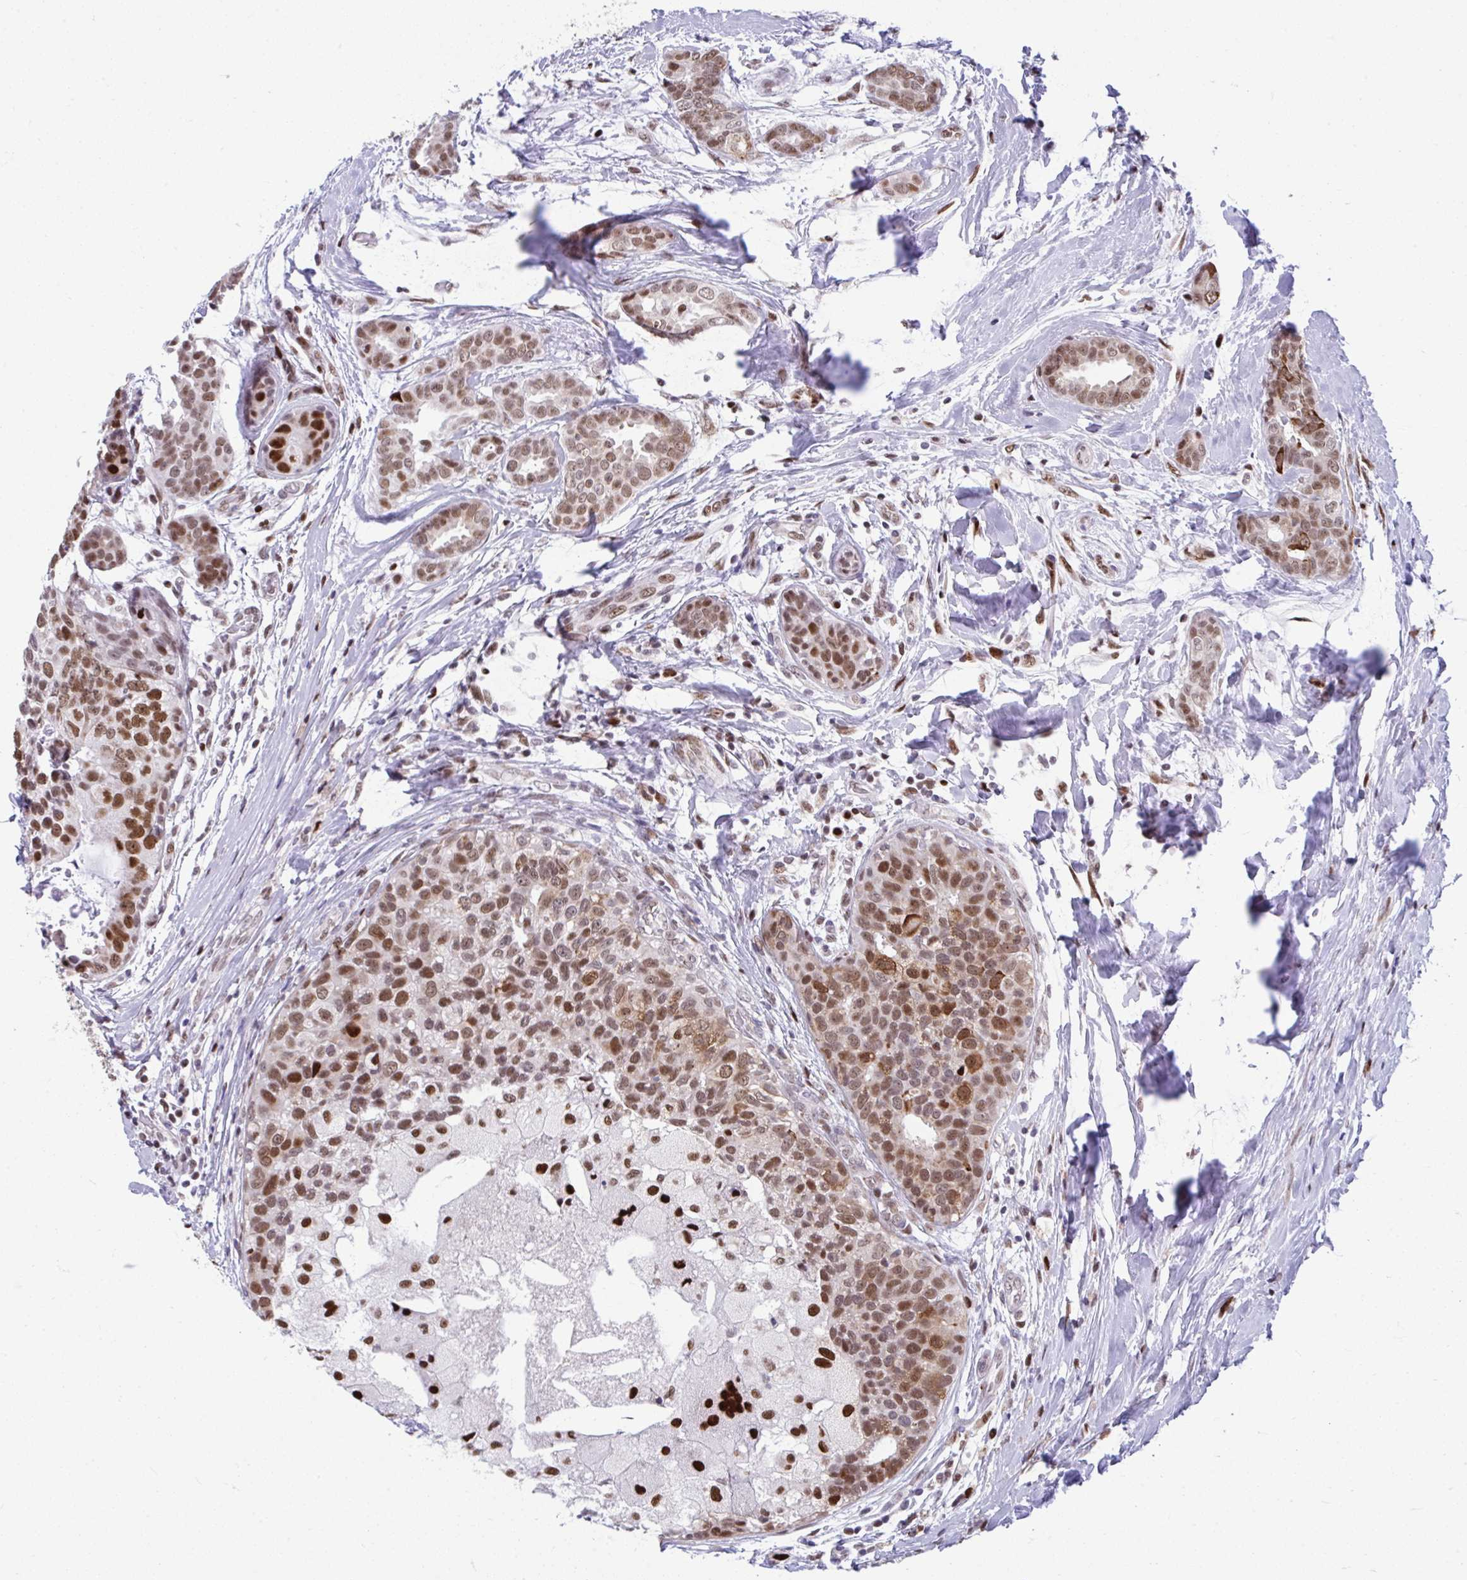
{"staining": {"intensity": "moderate", "quantity": ">75%", "location": "nuclear"}, "tissue": "breast cancer", "cell_type": "Tumor cells", "image_type": "cancer", "snomed": [{"axis": "morphology", "description": "Duct carcinoma"}, {"axis": "topography", "description": "Breast"}], "caption": "Immunohistochemistry of invasive ductal carcinoma (breast) displays medium levels of moderate nuclear staining in approximately >75% of tumor cells.", "gene": "SLC35C2", "patient": {"sex": "female", "age": 45}}